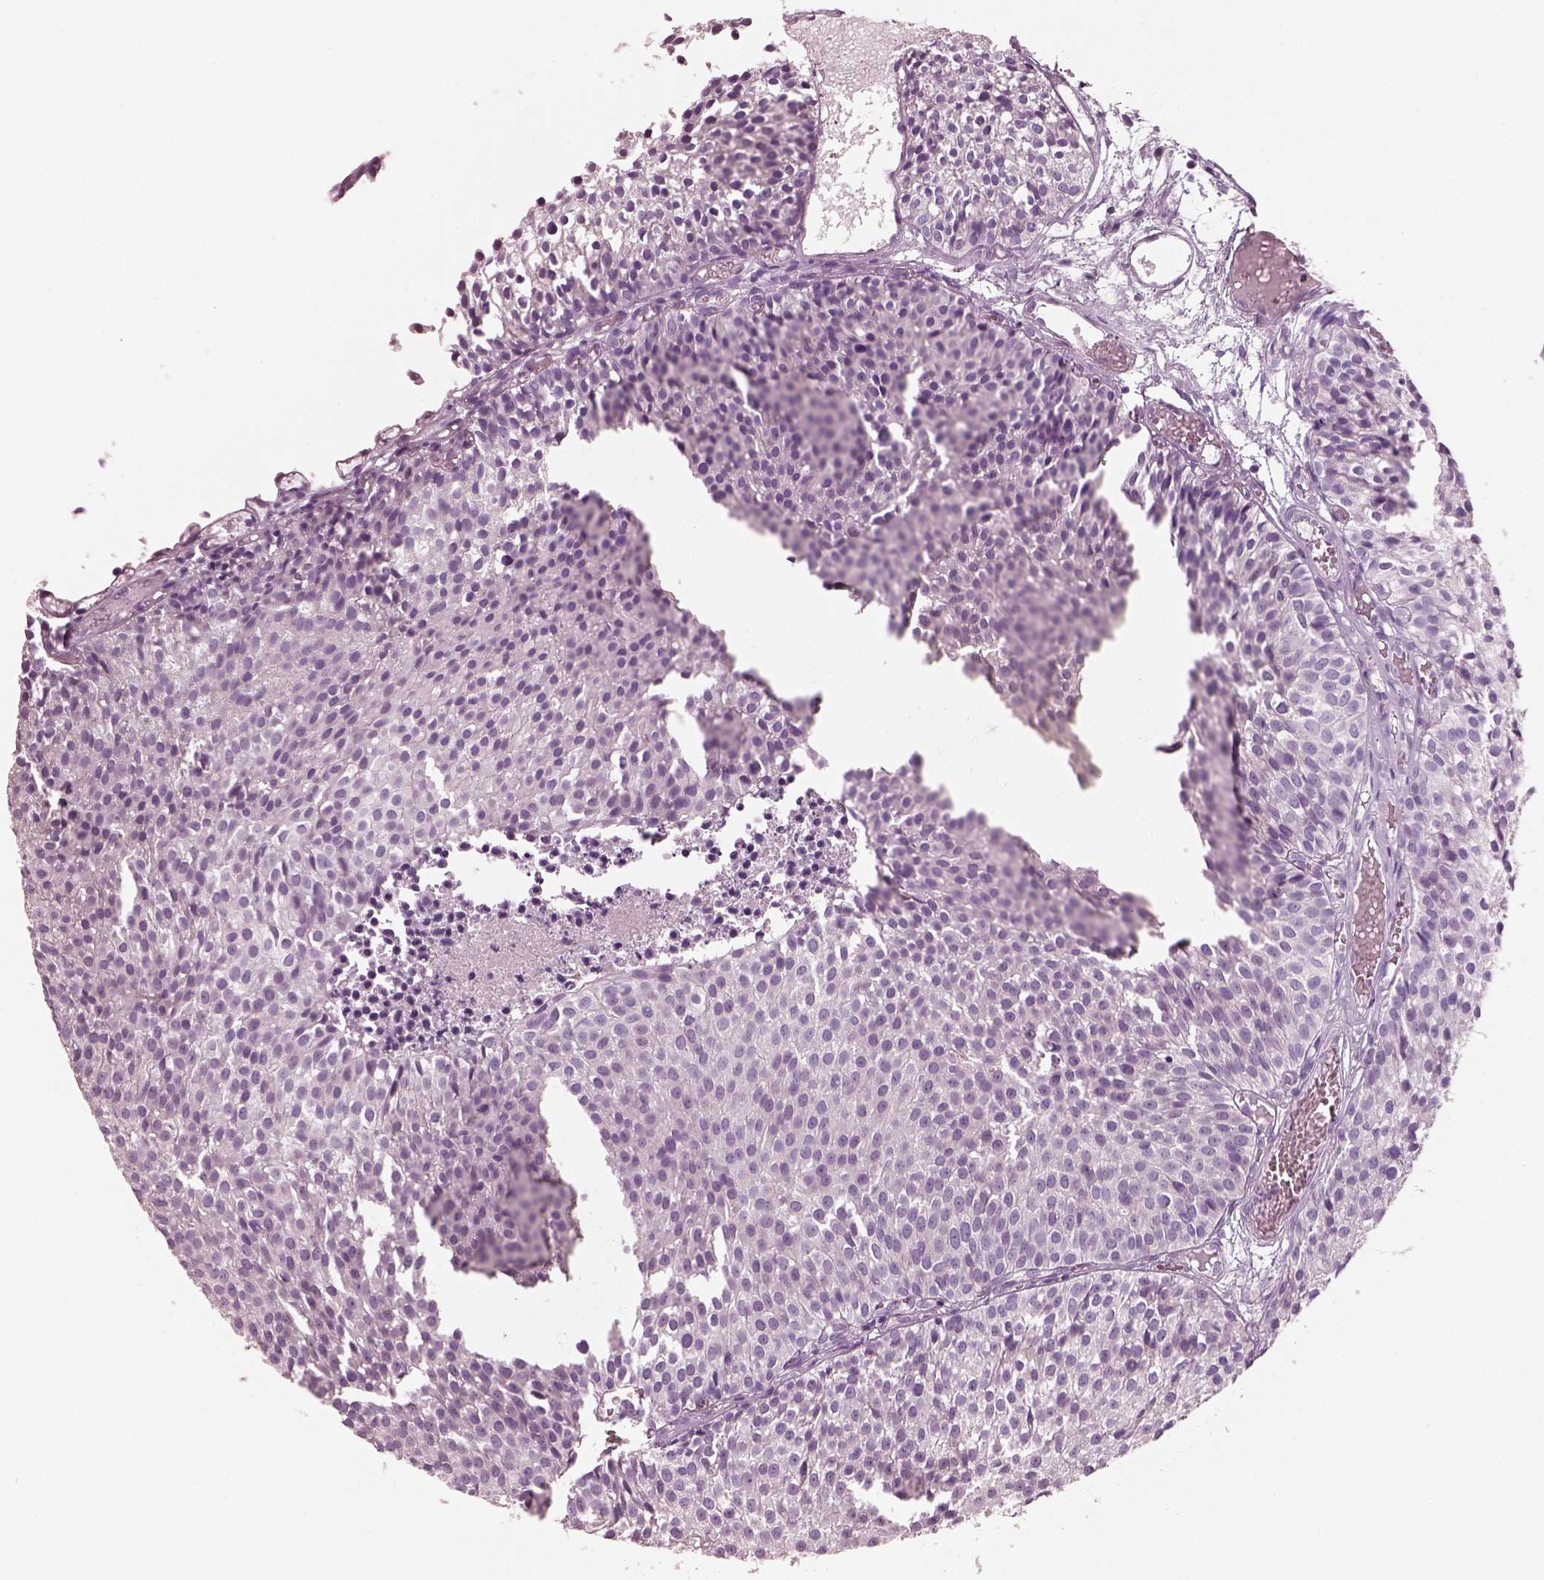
{"staining": {"intensity": "negative", "quantity": "none", "location": "none"}, "tissue": "urothelial cancer", "cell_type": "Tumor cells", "image_type": "cancer", "snomed": [{"axis": "morphology", "description": "Urothelial carcinoma, Low grade"}, {"axis": "topography", "description": "Urinary bladder"}], "caption": "Immunohistochemical staining of urothelial cancer reveals no significant positivity in tumor cells.", "gene": "SLC27A2", "patient": {"sex": "male", "age": 63}}